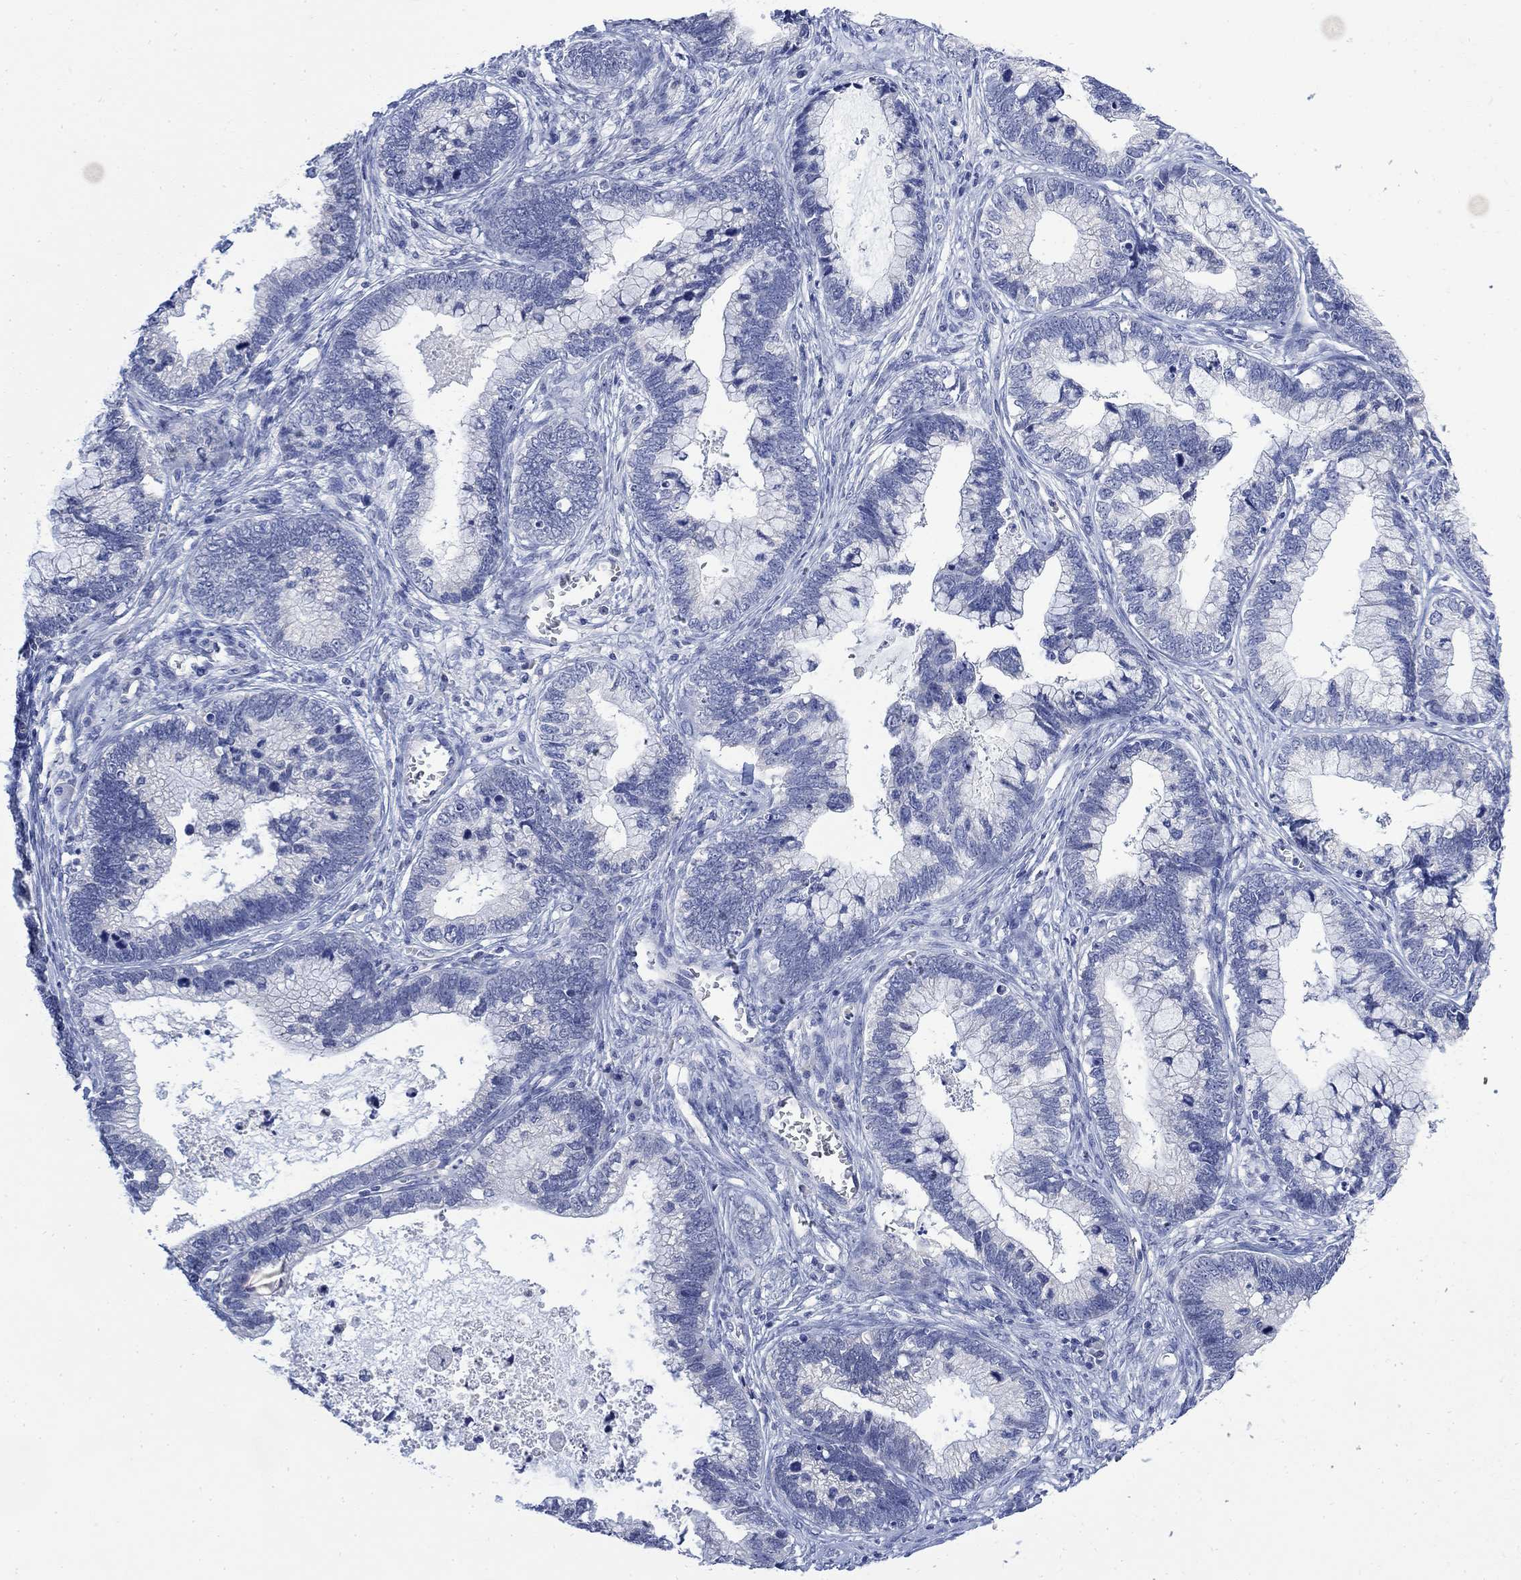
{"staining": {"intensity": "negative", "quantity": "none", "location": "none"}, "tissue": "cervical cancer", "cell_type": "Tumor cells", "image_type": "cancer", "snomed": [{"axis": "morphology", "description": "Adenocarcinoma, NOS"}, {"axis": "topography", "description": "Cervix"}], "caption": "This is an immunohistochemistry photomicrograph of cervical cancer. There is no expression in tumor cells.", "gene": "FBP2", "patient": {"sex": "female", "age": 44}}